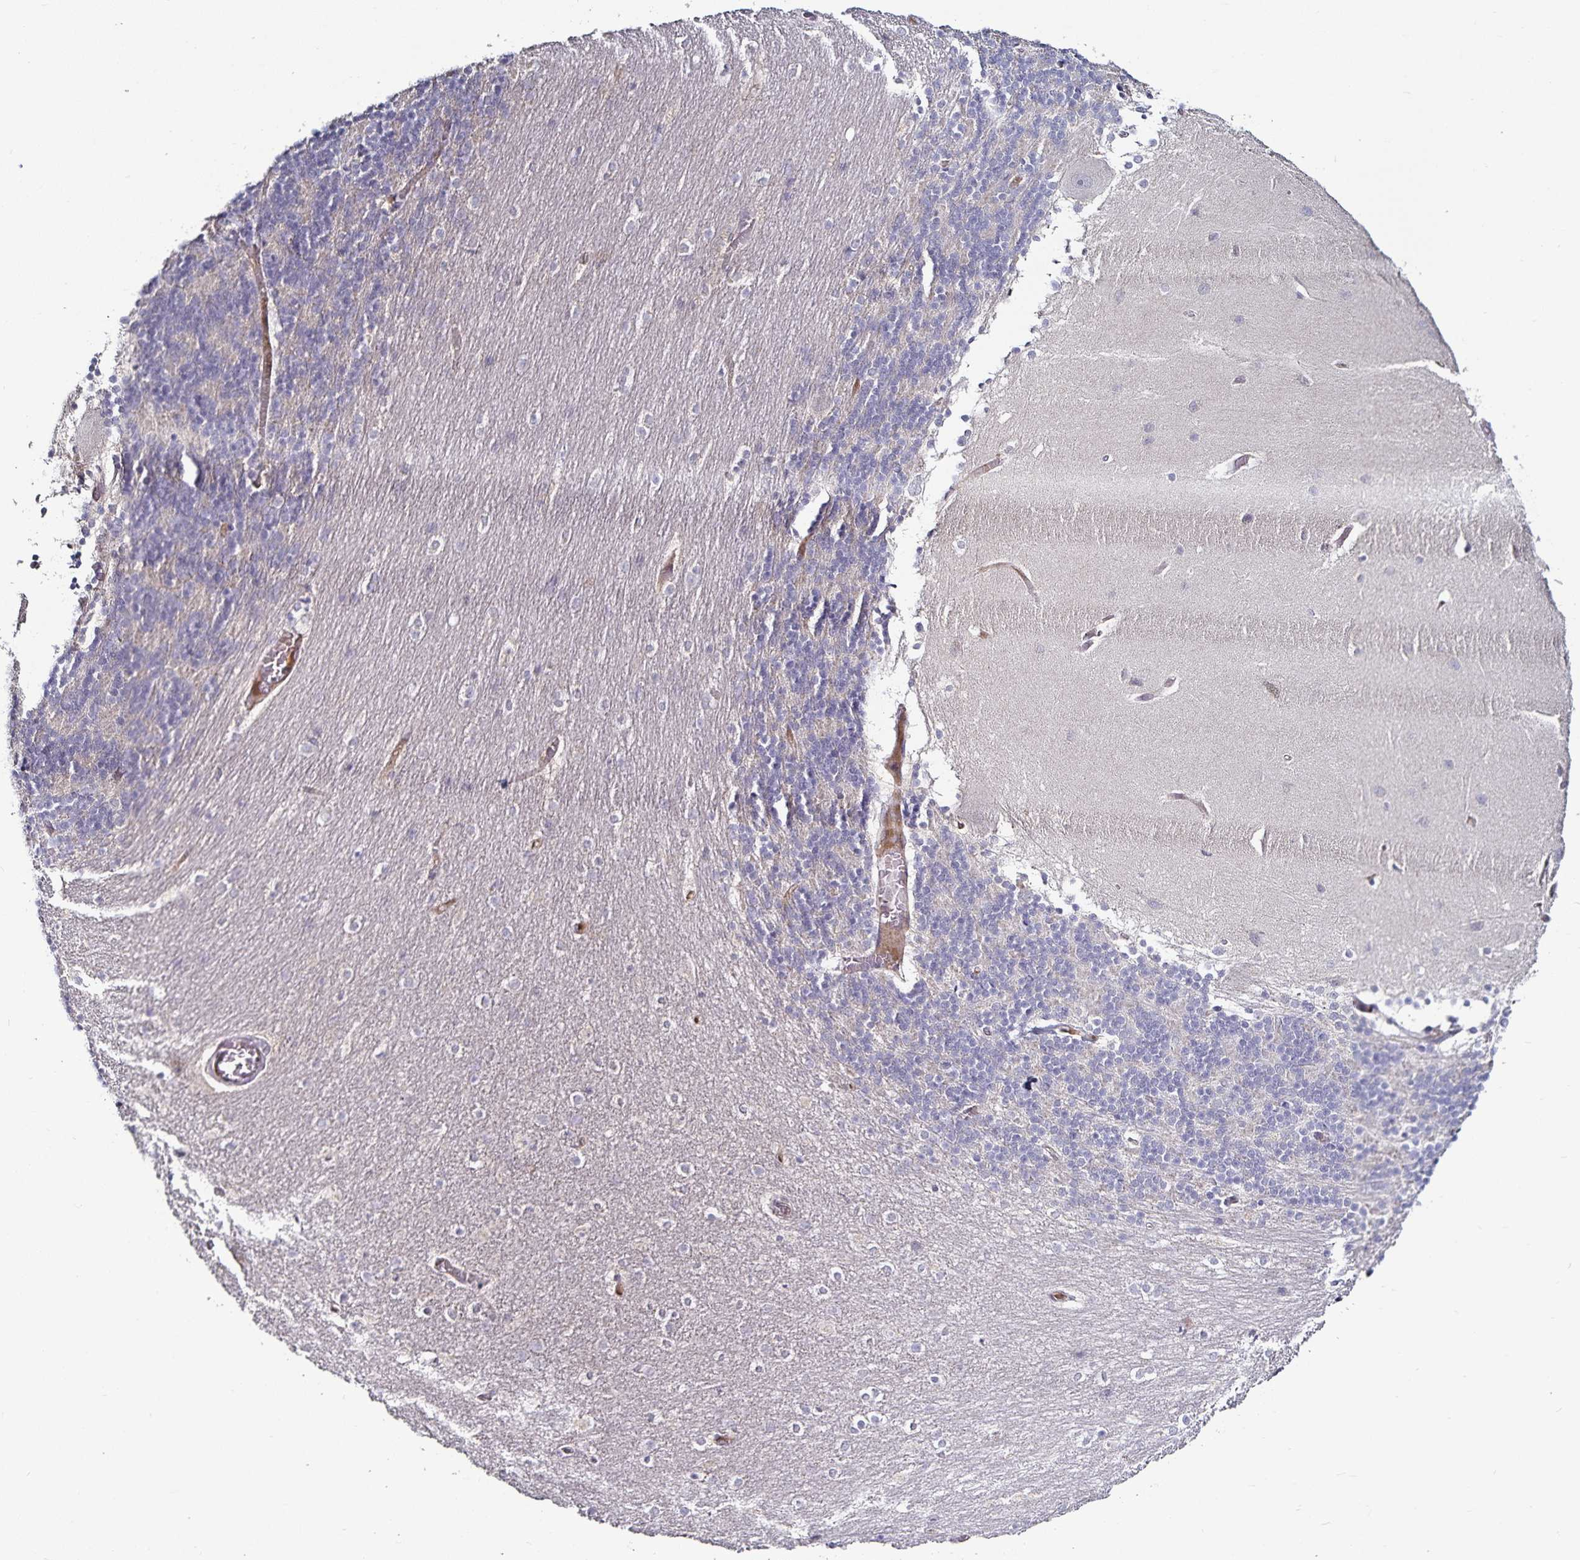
{"staining": {"intensity": "negative", "quantity": "none", "location": "none"}, "tissue": "cerebellum", "cell_type": "Cells in granular layer", "image_type": "normal", "snomed": [{"axis": "morphology", "description": "Normal tissue, NOS"}, {"axis": "topography", "description": "Cerebellum"}], "caption": "The image exhibits no staining of cells in granular layer in benign cerebellum. Nuclei are stained in blue.", "gene": "ACSL5", "patient": {"sex": "female", "age": 54}}